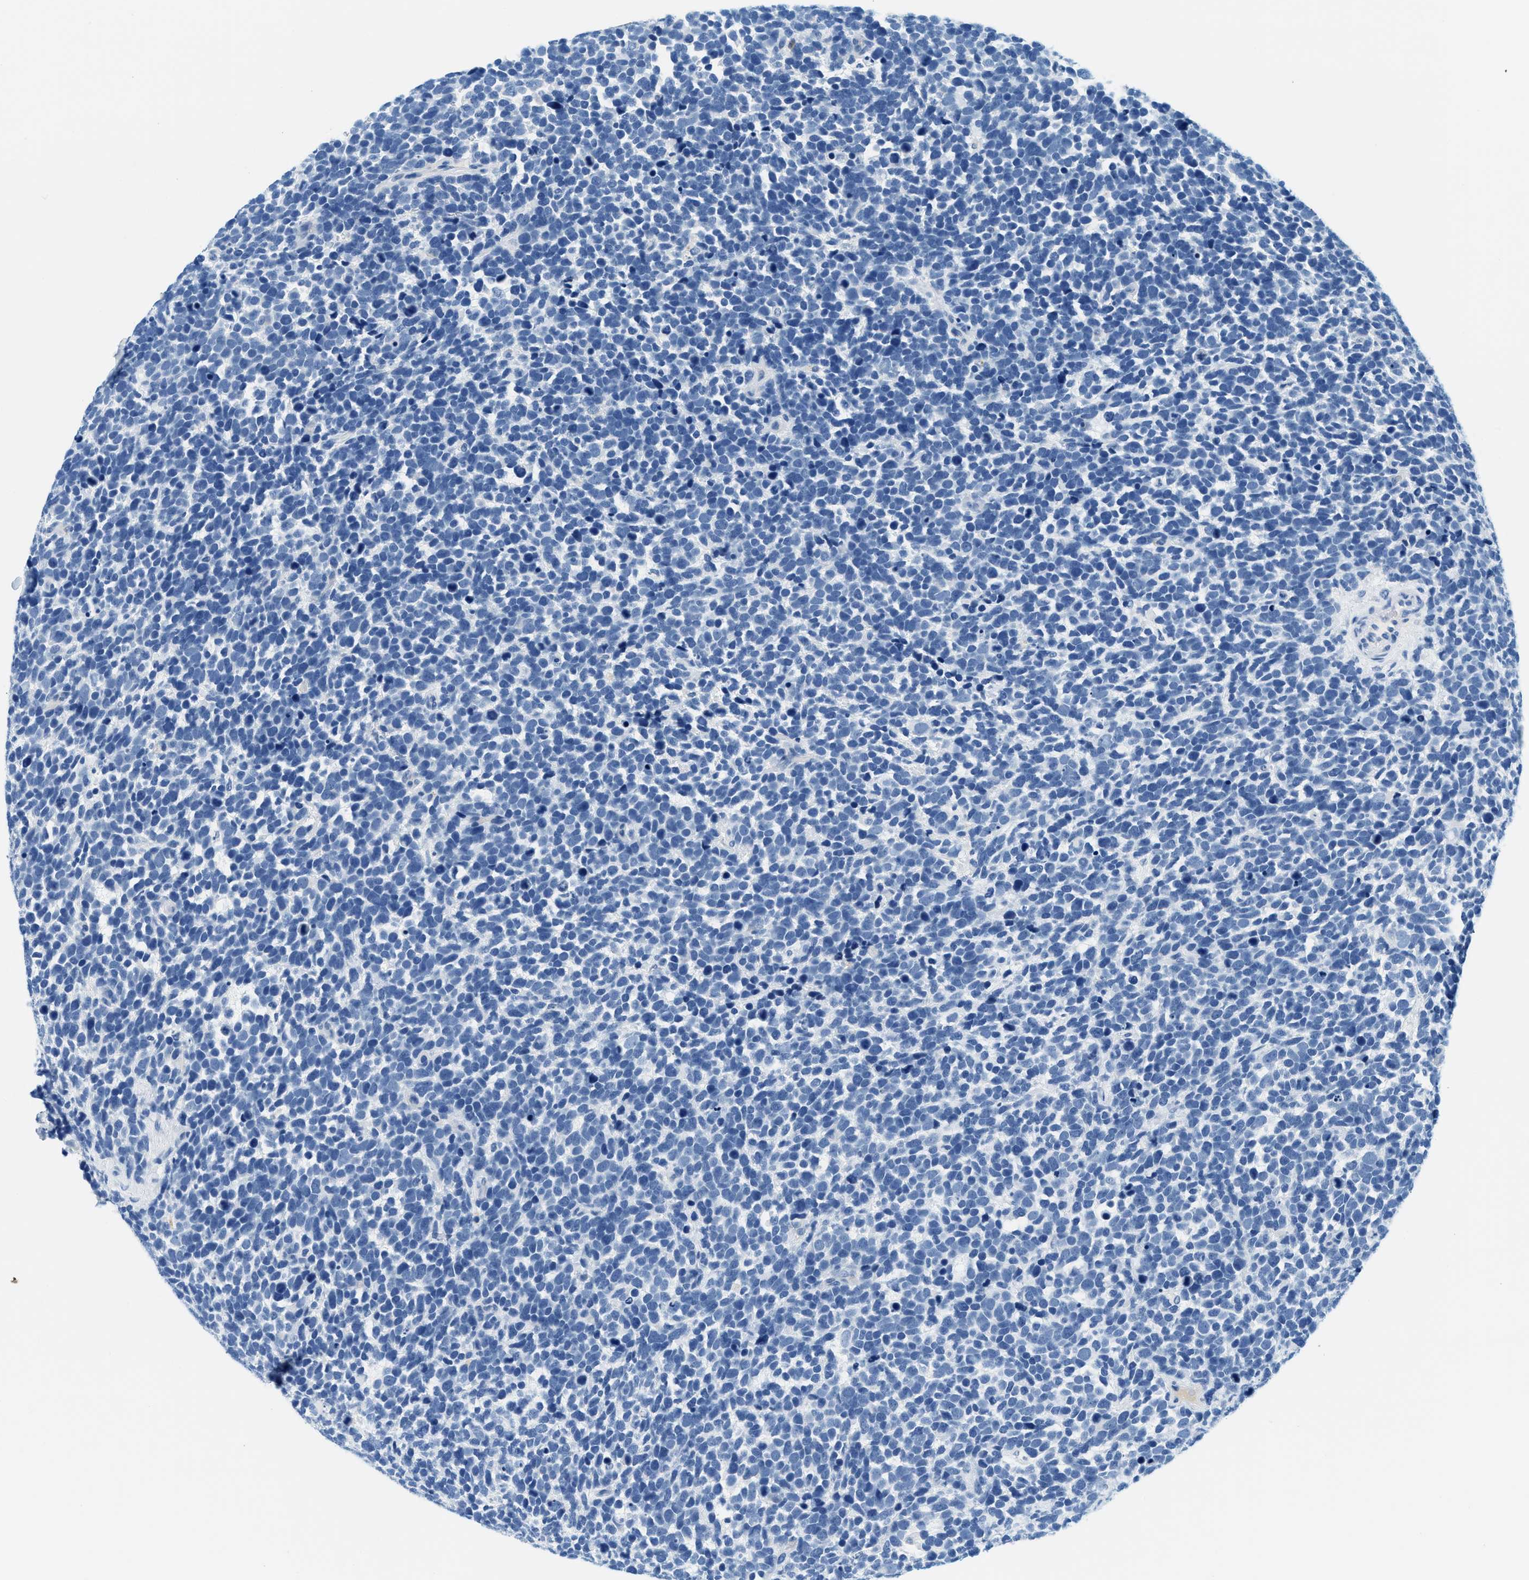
{"staining": {"intensity": "negative", "quantity": "none", "location": "none"}, "tissue": "urothelial cancer", "cell_type": "Tumor cells", "image_type": "cancer", "snomed": [{"axis": "morphology", "description": "Urothelial carcinoma, High grade"}, {"axis": "topography", "description": "Urinary bladder"}], "caption": "High power microscopy image of an immunohistochemistry histopathology image of urothelial carcinoma (high-grade), revealing no significant staining in tumor cells.", "gene": "STXBP2", "patient": {"sex": "female", "age": 82}}